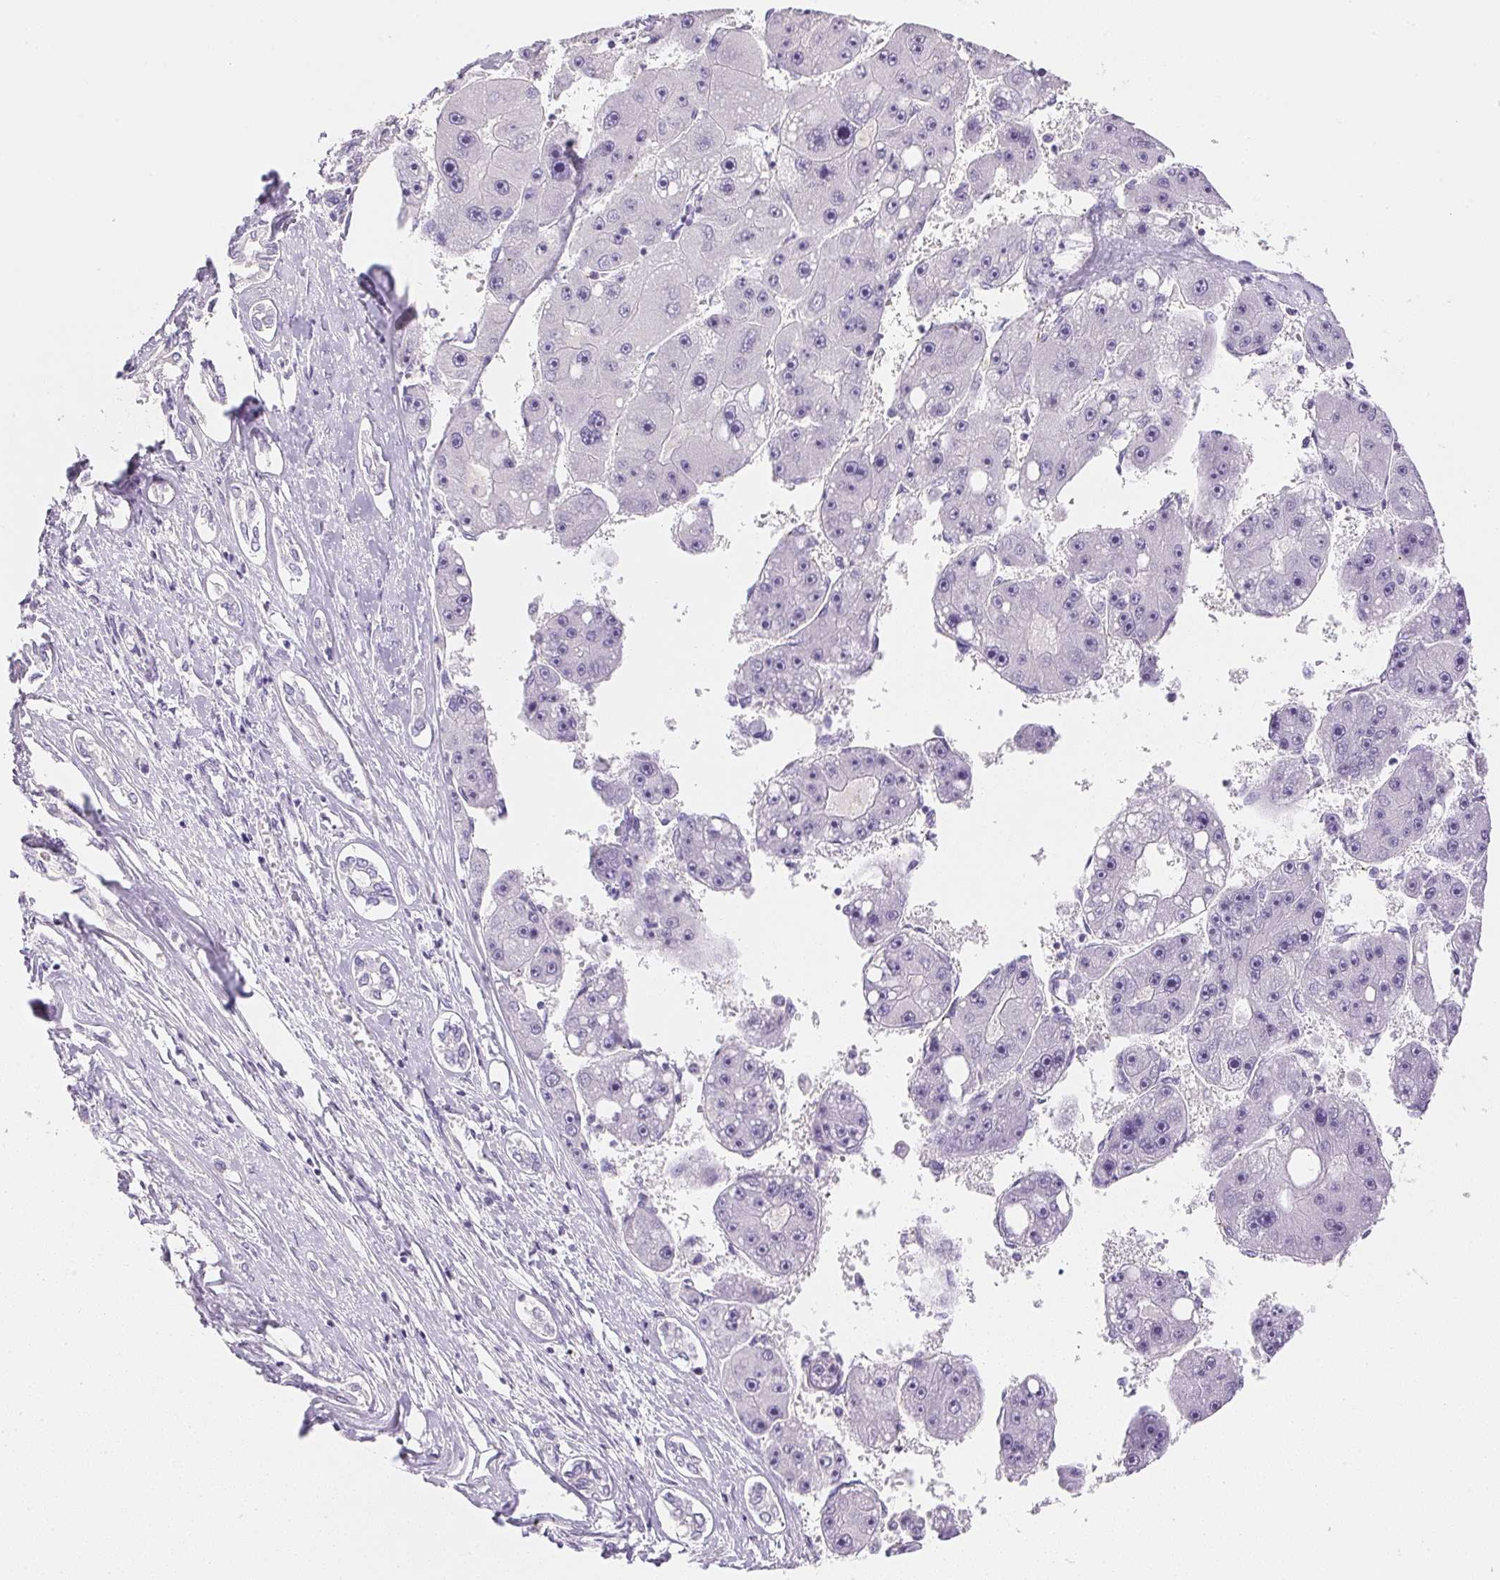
{"staining": {"intensity": "negative", "quantity": "none", "location": "none"}, "tissue": "liver cancer", "cell_type": "Tumor cells", "image_type": "cancer", "snomed": [{"axis": "morphology", "description": "Carcinoma, Hepatocellular, NOS"}, {"axis": "topography", "description": "Liver"}], "caption": "The histopathology image demonstrates no significant expression in tumor cells of hepatocellular carcinoma (liver). Nuclei are stained in blue.", "gene": "KCNE2", "patient": {"sex": "female", "age": 61}}